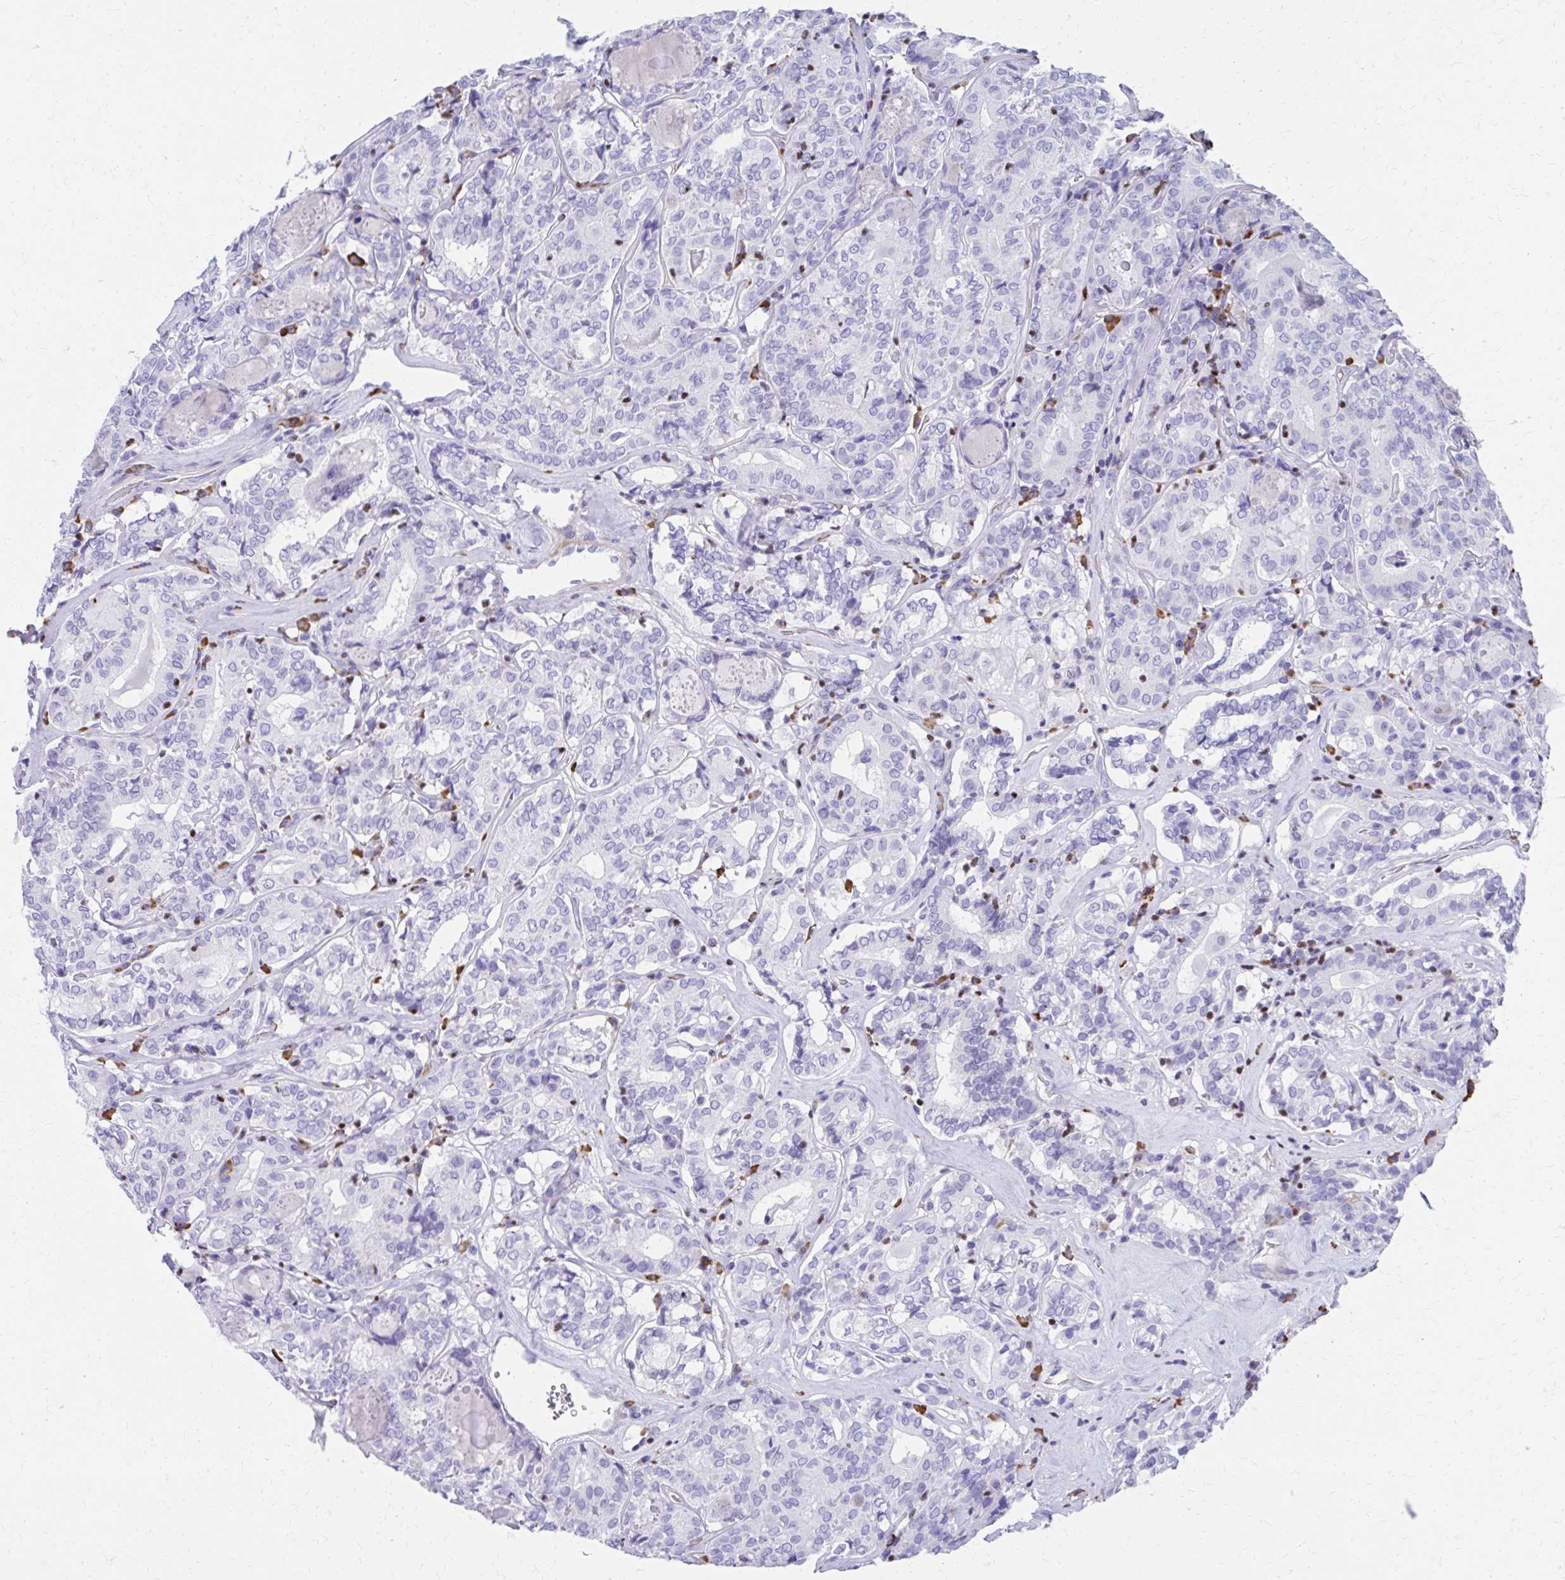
{"staining": {"intensity": "negative", "quantity": "none", "location": "none"}, "tissue": "thyroid cancer", "cell_type": "Tumor cells", "image_type": "cancer", "snomed": [{"axis": "morphology", "description": "Papillary adenocarcinoma, NOS"}, {"axis": "topography", "description": "Thyroid gland"}], "caption": "Immunohistochemical staining of papillary adenocarcinoma (thyroid) demonstrates no significant expression in tumor cells.", "gene": "RUNX3", "patient": {"sex": "female", "age": 72}}